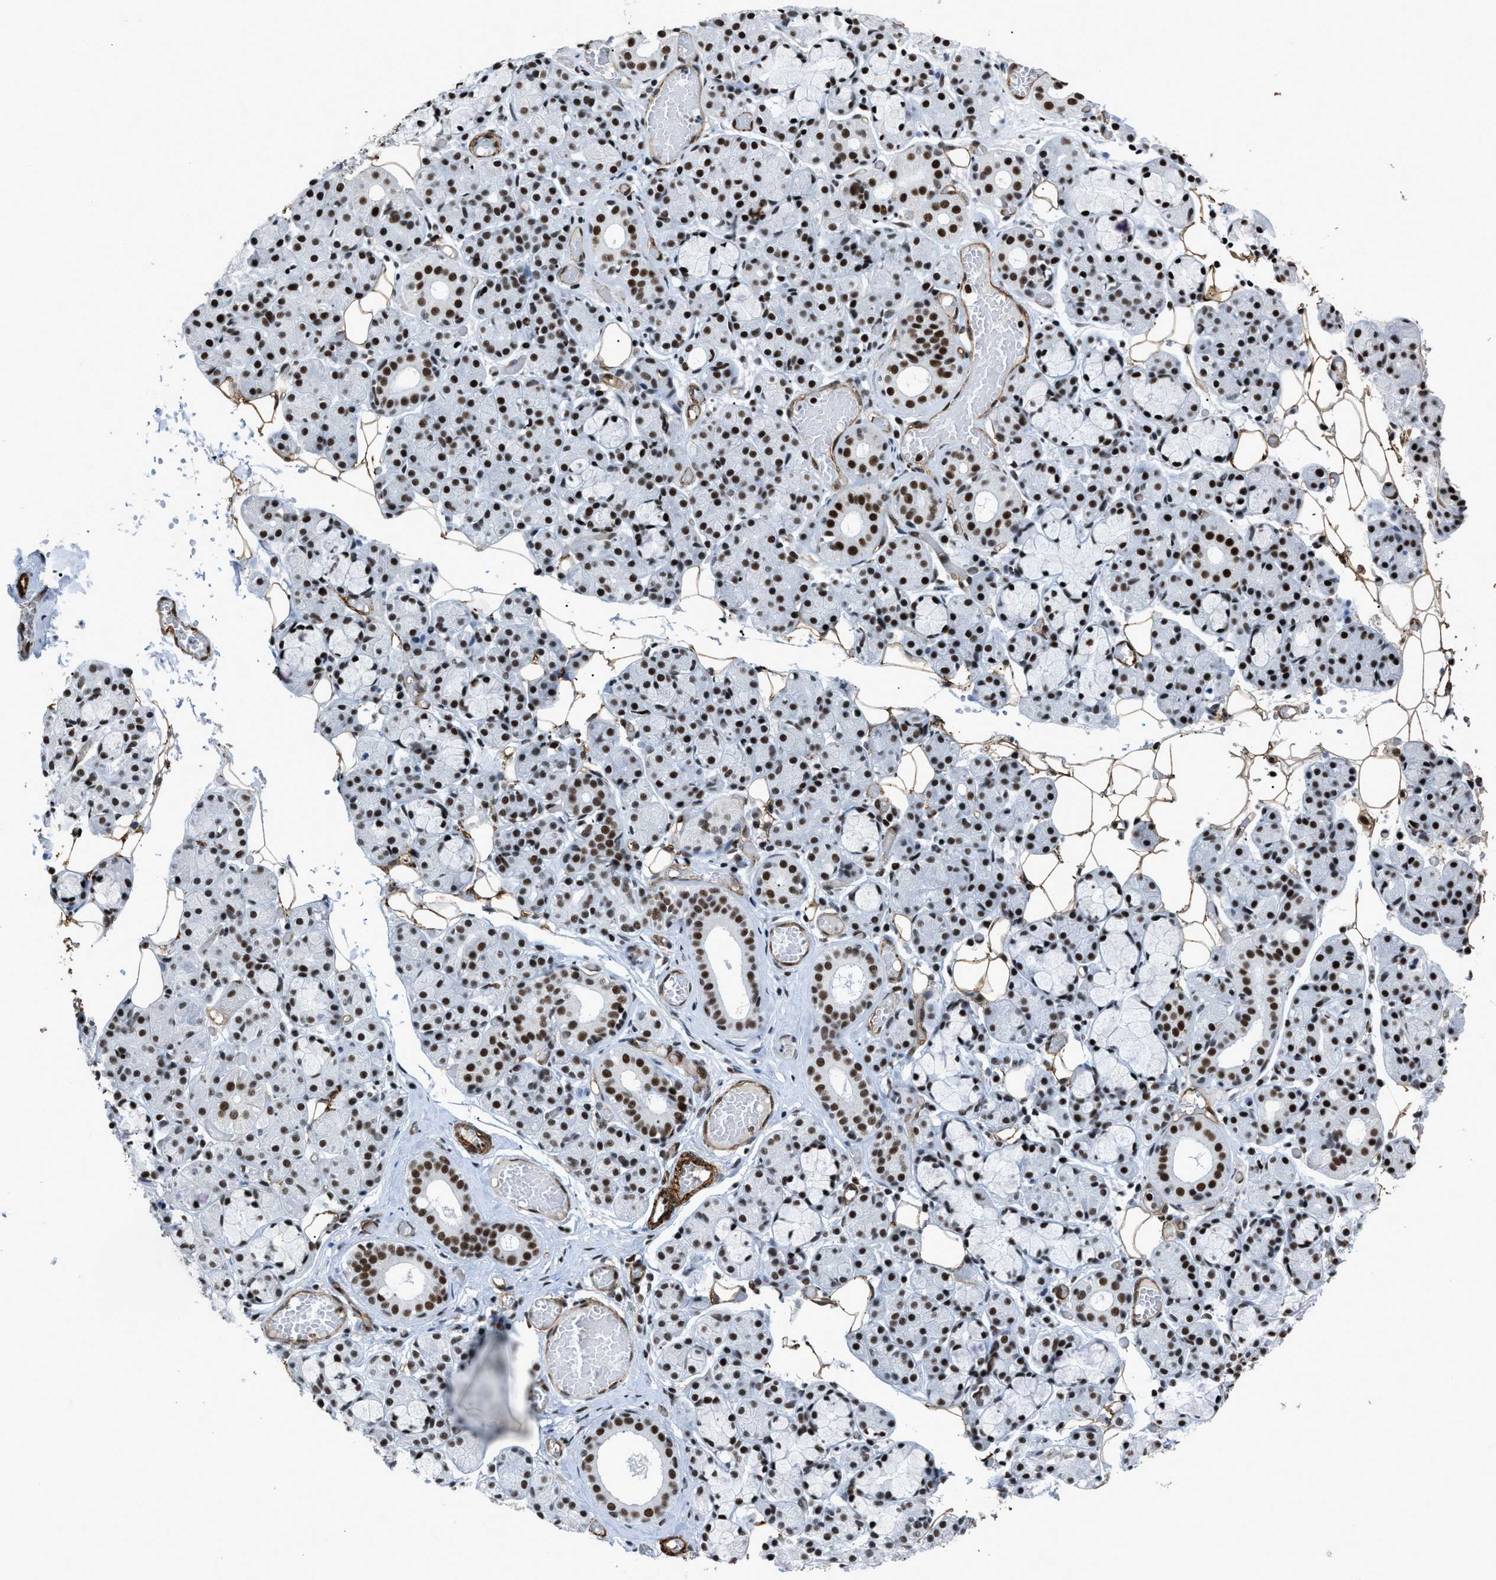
{"staining": {"intensity": "moderate", "quantity": ">75%", "location": "nuclear"}, "tissue": "salivary gland", "cell_type": "Glandular cells", "image_type": "normal", "snomed": [{"axis": "morphology", "description": "Normal tissue, NOS"}, {"axis": "topography", "description": "Salivary gland"}], "caption": "Protein staining reveals moderate nuclear staining in about >75% of glandular cells in unremarkable salivary gland.", "gene": "DDX5", "patient": {"sex": "male", "age": 63}}